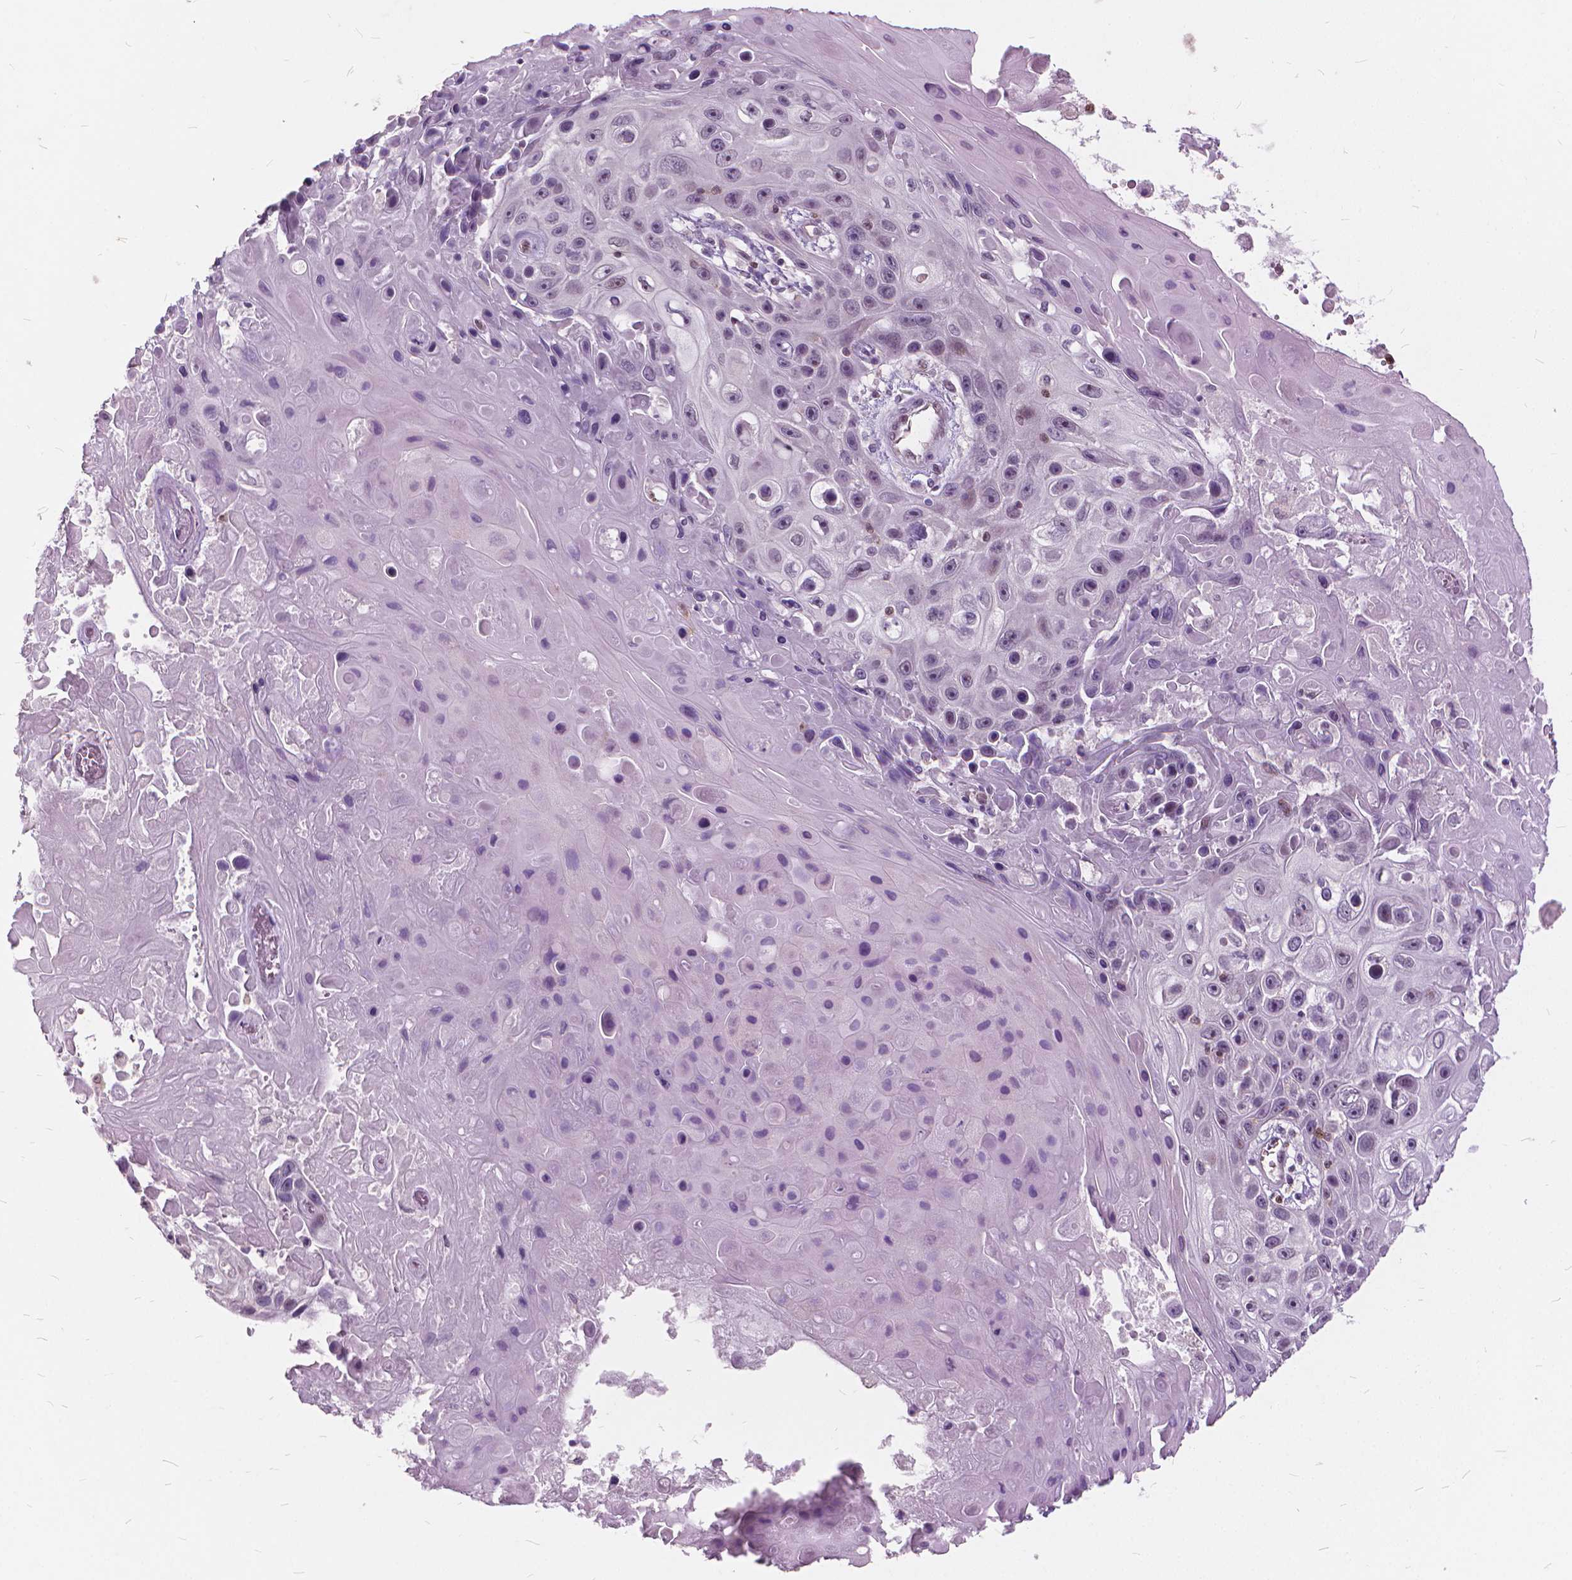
{"staining": {"intensity": "negative", "quantity": "none", "location": "none"}, "tissue": "skin cancer", "cell_type": "Tumor cells", "image_type": "cancer", "snomed": [{"axis": "morphology", "description": "Squamous cell carcinoma, NOS"}, {"axis": "topography", "description": "Skin"}], "caption": "Immunohistochemistry (IHC) of human squamous cell carcinoma (skin) reveals no expression in tumor cells.", "gene": "STAT5B", "patient": {"sex": "male", "age": 82}}